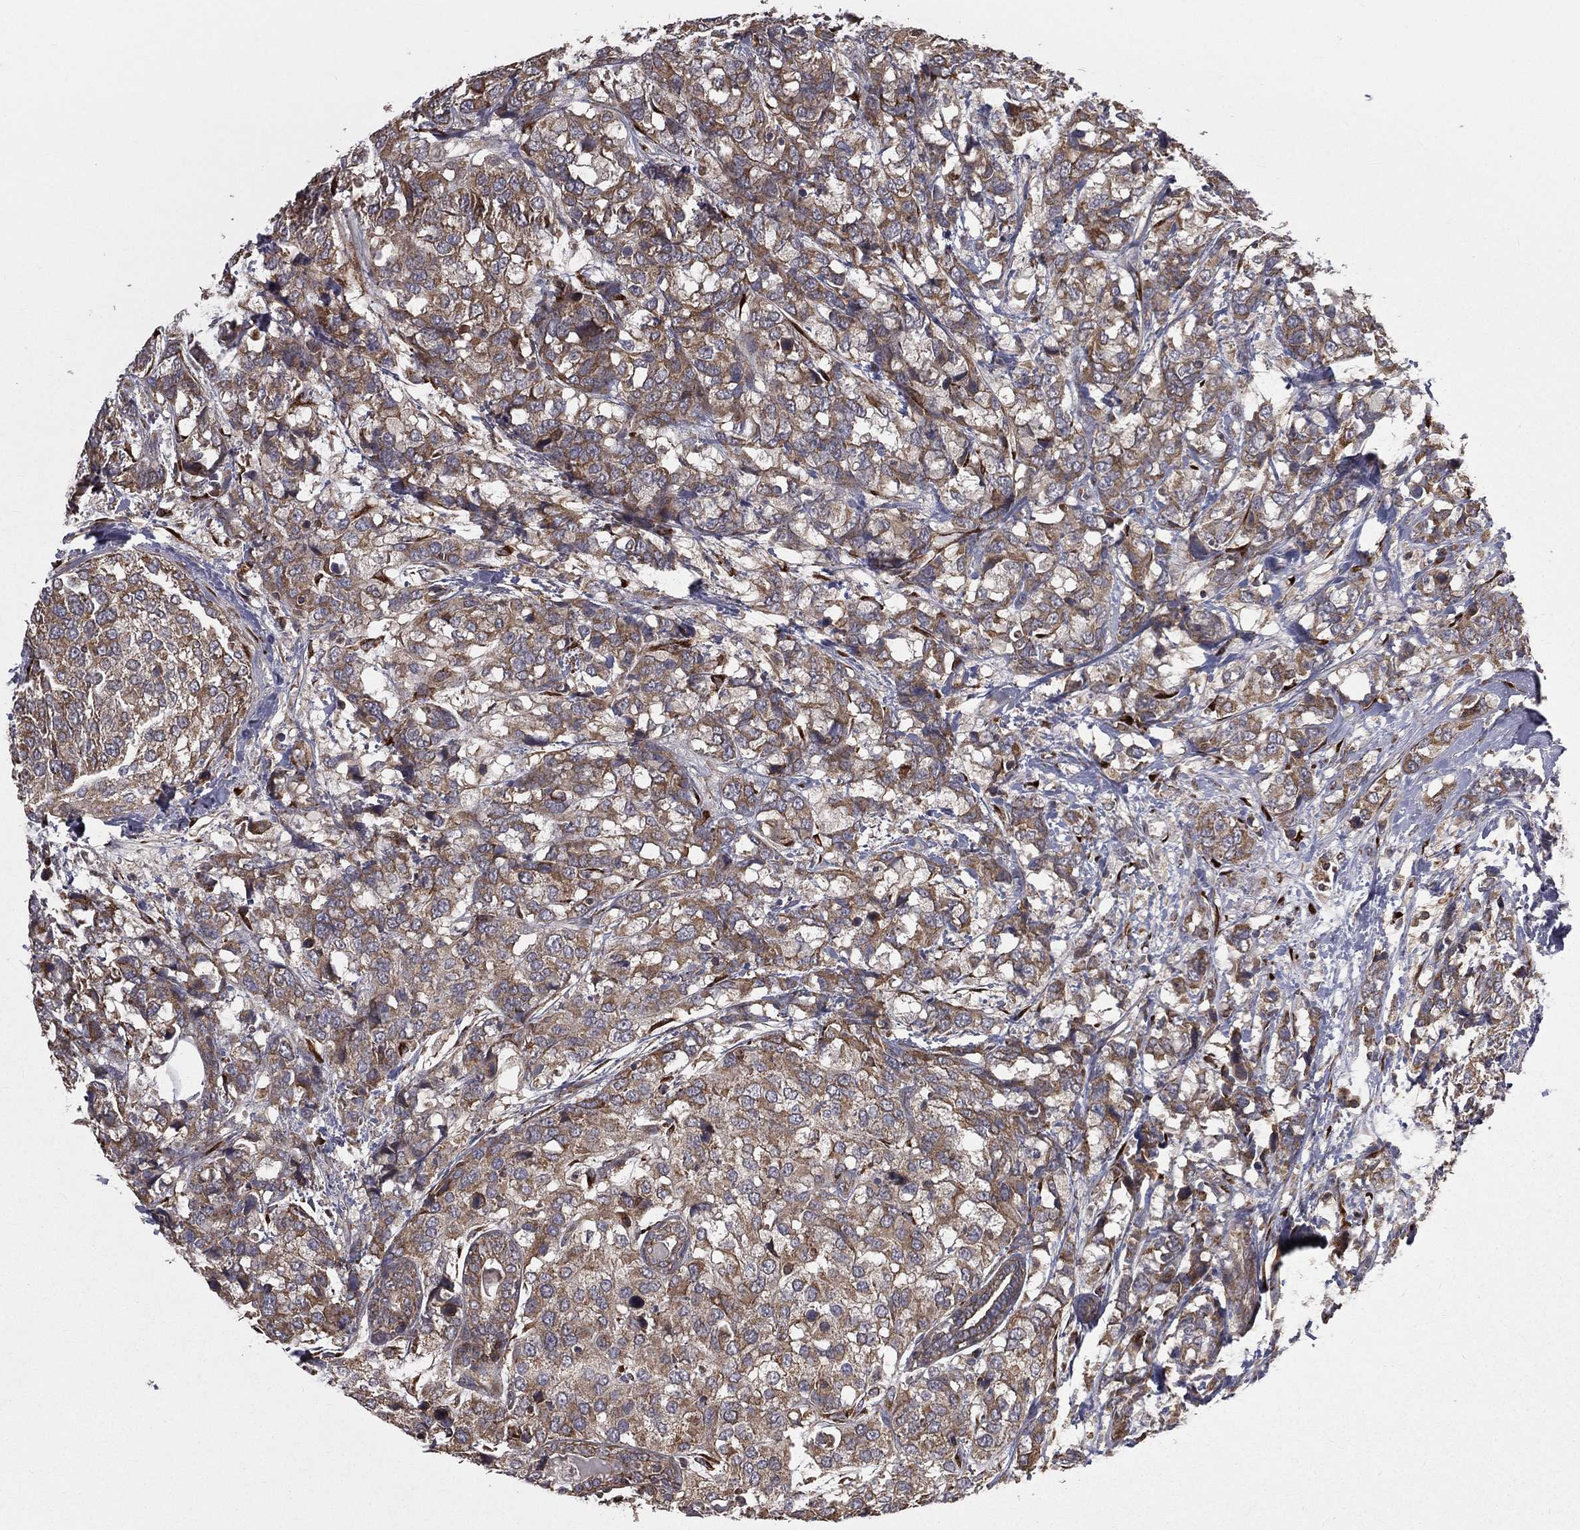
{"staining": {"intensity": "moderate", "quantity": ">75%", "location": "cytoplasmic/membranous"}, "tissue": "breast cancer", "cell_type": "Tumor cells", "image_type": "cancer", "snomed": [{"axis": "morphology", "description": "Lobular carcinoma"}, {"axis": "topography", "description": "Breast"}], "caption": "A high-resolution micrograph shows IHC staining of lobular carcinoma (breast), which shows moderate cytoplasmic/membranous expression in approximately >75% of tumor cells.", "gene": "OLFML1", "patient": {"sex": "female", "age": 59}}